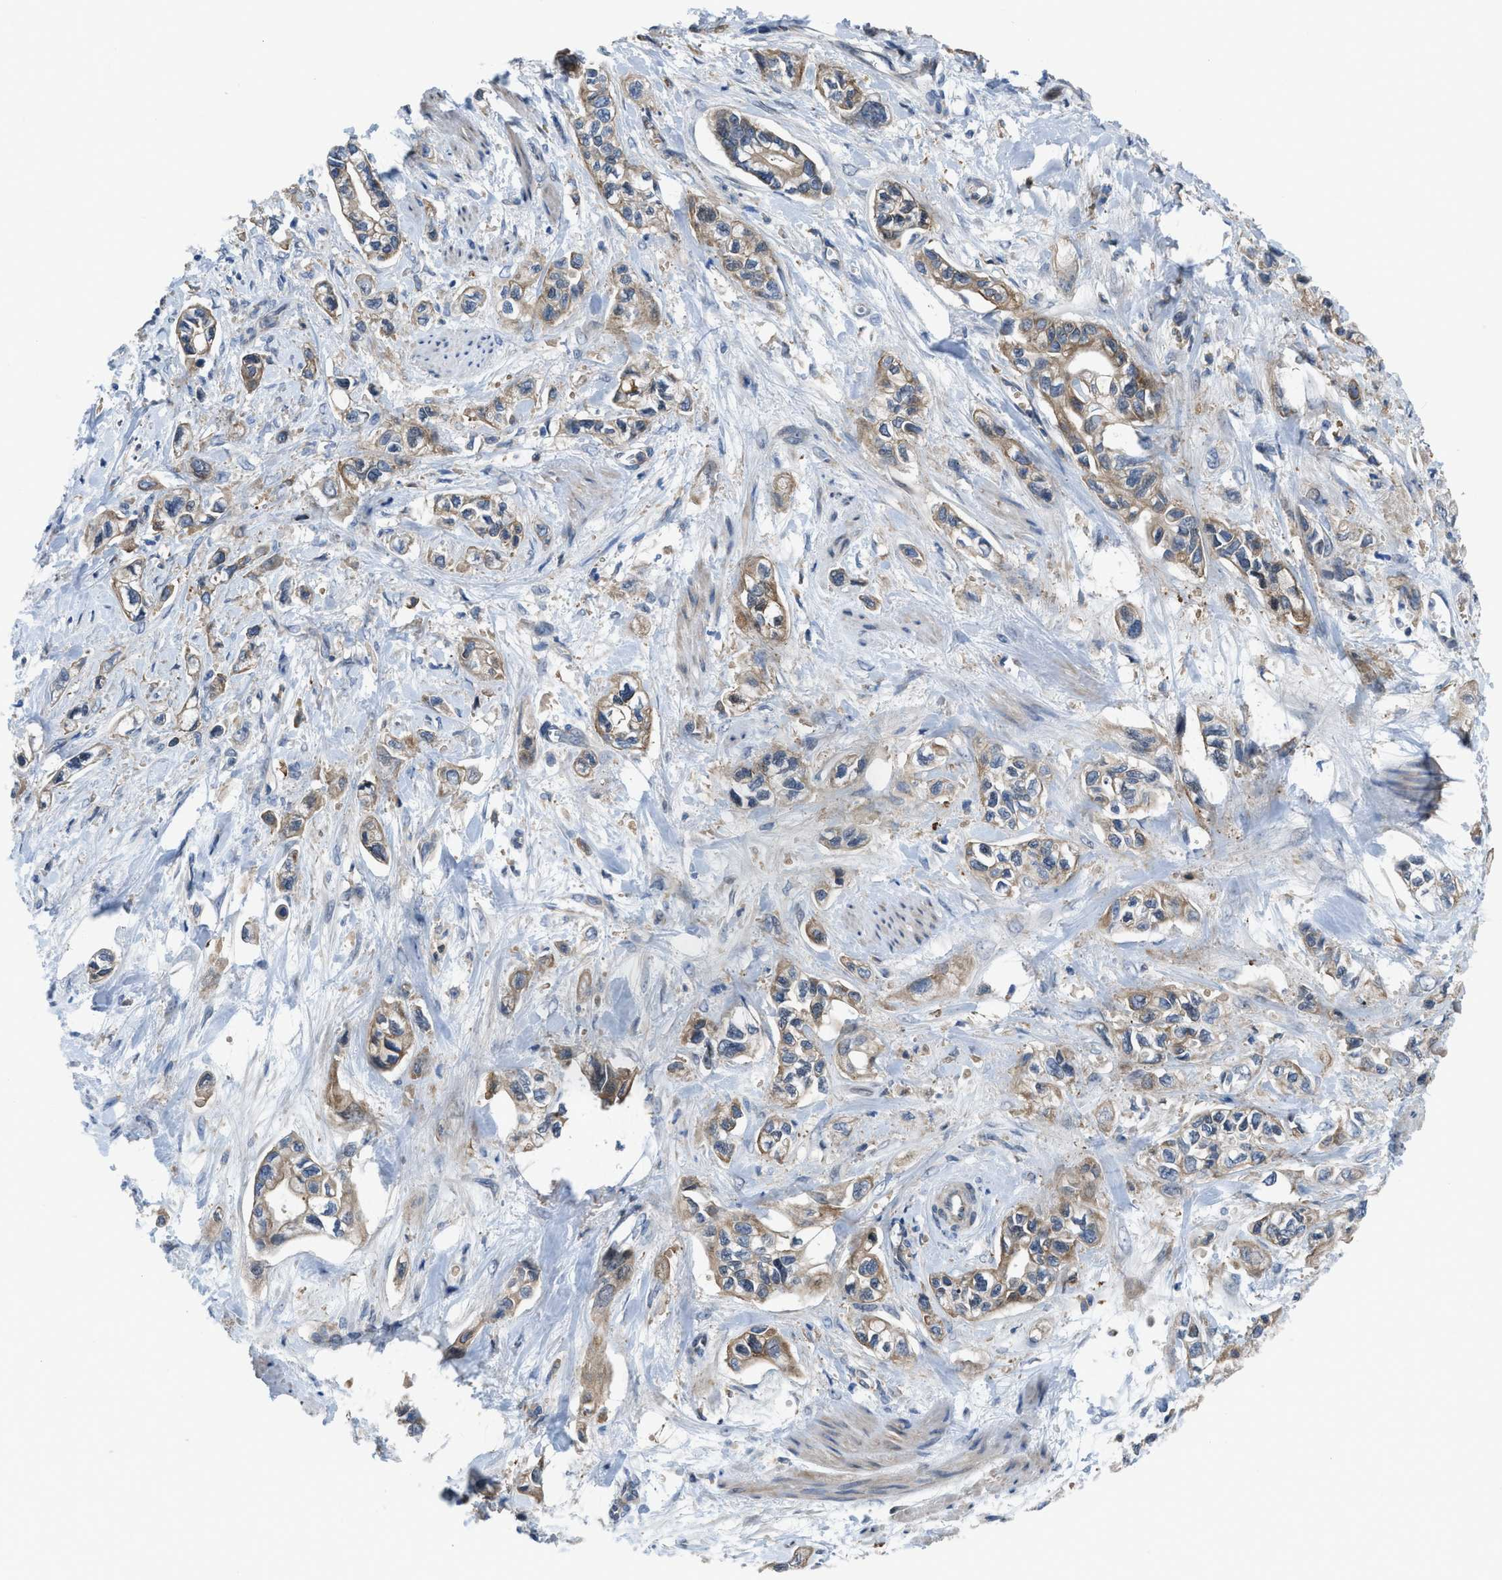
{"staining": {"intensity": "moderate", "quantity": ">75%", "location": "cytoplasmic/membranous"}, "tissue": "pancreatic cancer", "cell_type": "Tumor cells", "image_type": "cancer", "snomed": [{"axis": "morphology", "description": "Adenocarcinoma, NOS"}, {"axis": "topography", "description": "Pancreas"}], "caption": "Moderate cytoplasmic/membranous staining is appreciated in about >75% of tumor cells in pancreatic adenocarcinoma.", "gene": "MYO18A", "patient": {"sex": "male", "age": 74}}